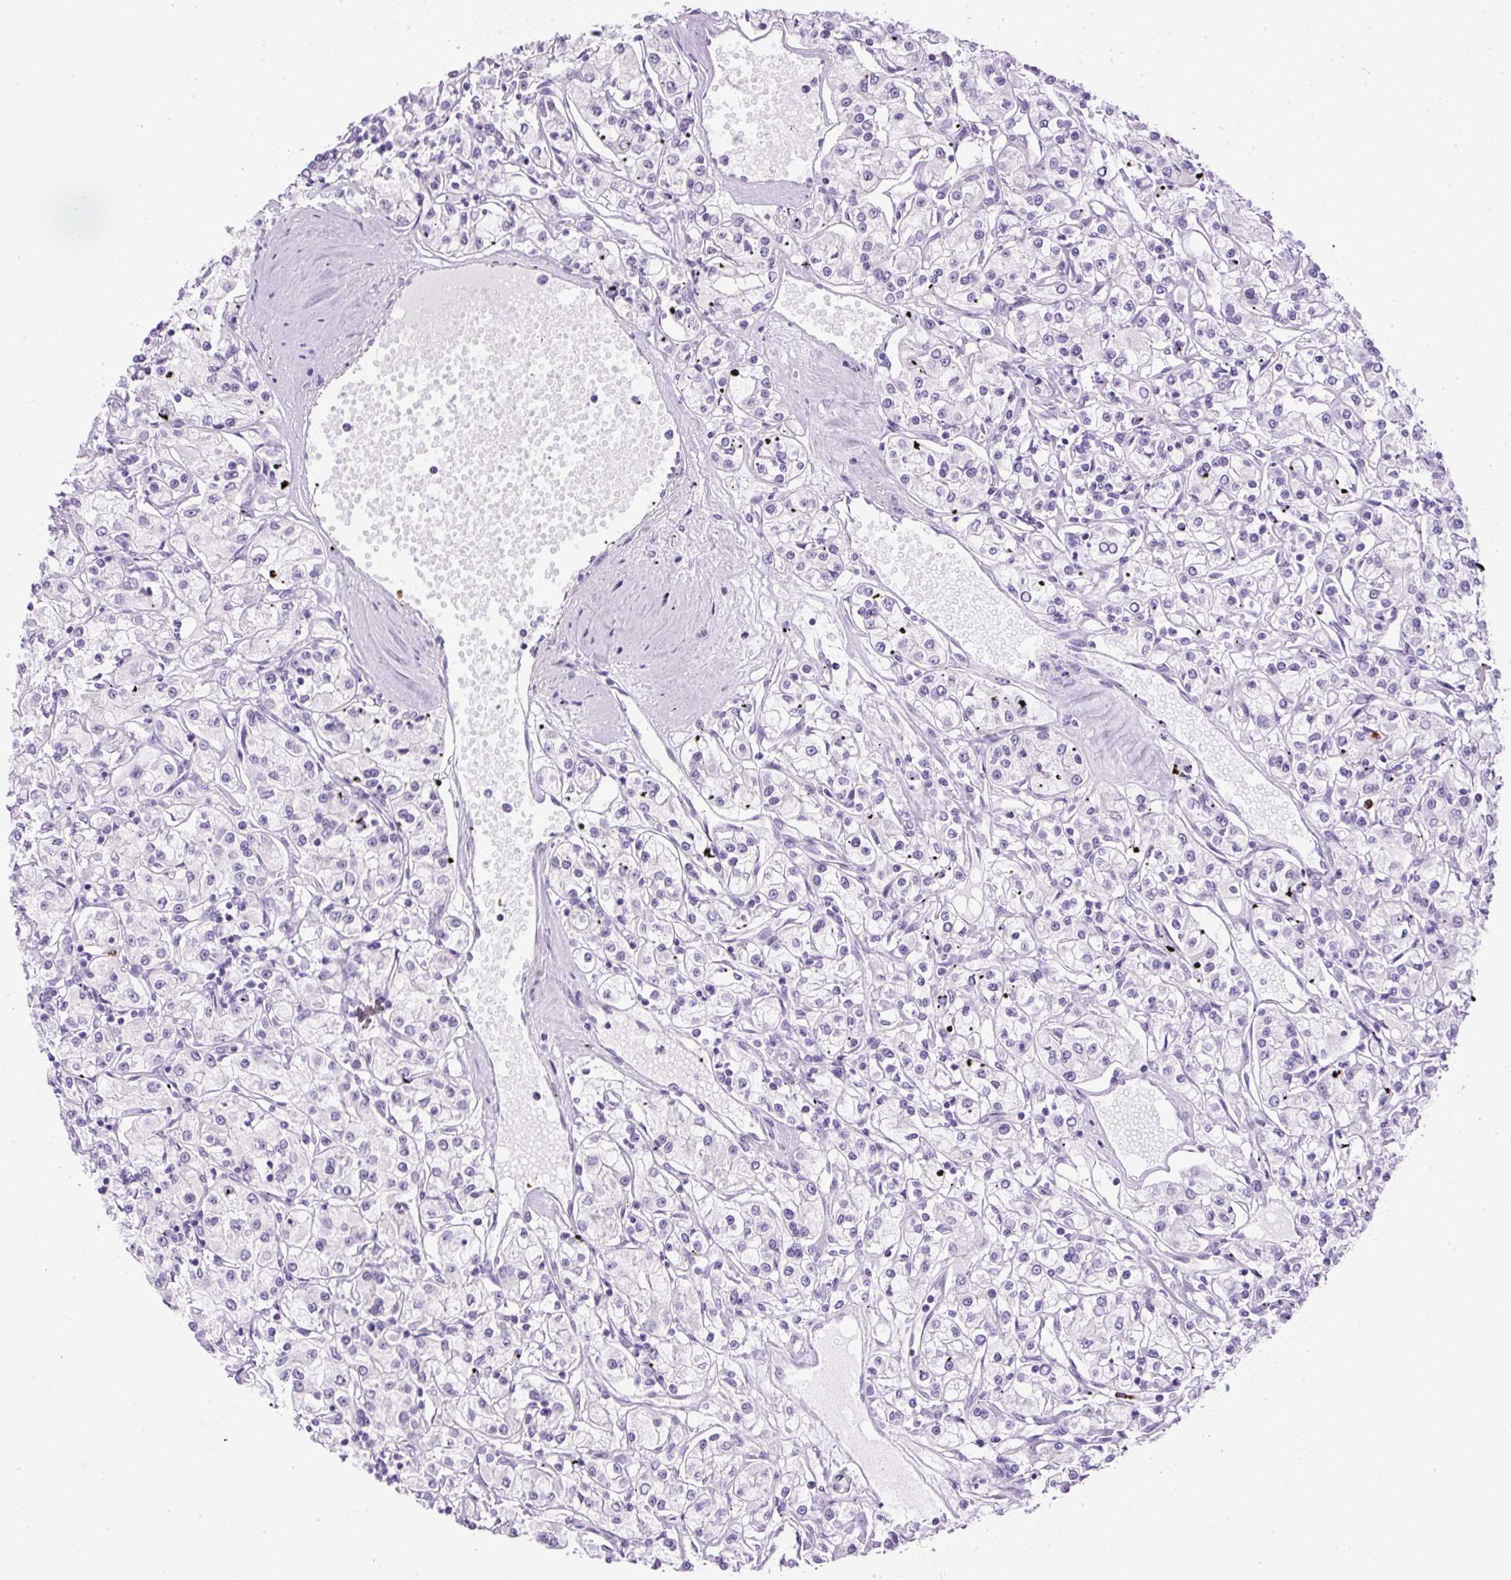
{"staining": {"intensity": "negative", "quantity": "none", "location": "none"}, "tissue": "renal cancer", "cell_type": "Tumor cells", "image_type": "cancer", "snomed": [{"axis": "morphology", "description": "Adenocarcinoma, NOS"}, {"axis": "topography", "description": "Kidney"}], "caption": "IHC of human renal cancer demonstrates no positivity in tumor cells.", "gene": "RHBDD2", "patient": {"sex": "female", "age": 59}}